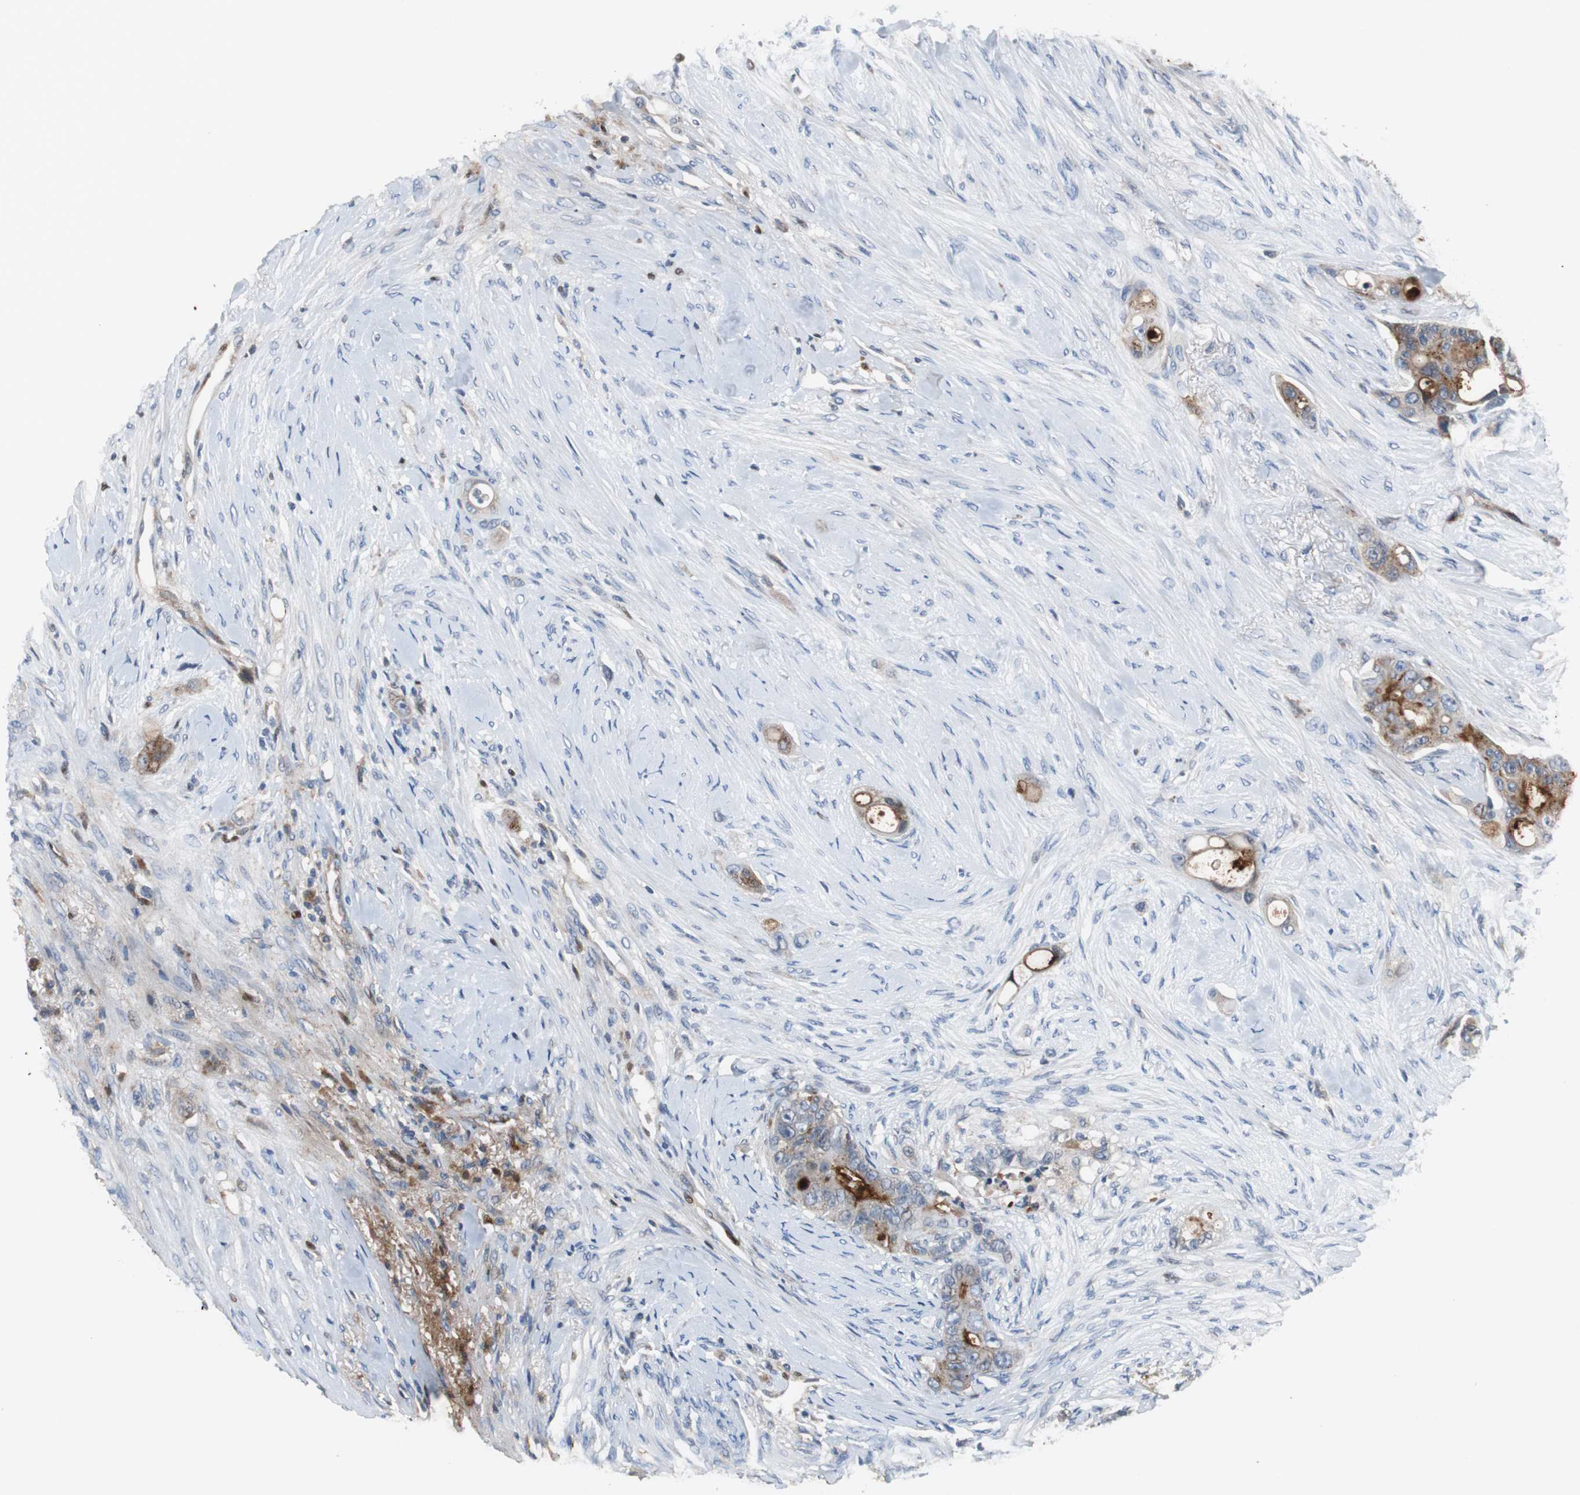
{"staining": {"intensity": "moderate", "quantity": ">75%", "location": "cytoplasmic/membranous"}, "tissue": "colorectal cancer", "cell_type": "Tumor cells", "image_type": "cancer", "snomed": [{"axis": "morphology", "description": "Adenocarcinoma, NOS"}, {"axis": "topography", "description": "Colon"}], "caption": "Immunohistochemical staining of human colorectal cancer demonstrates medium levels of moderate cytoplasmic/membranous protein positivity in about >75% of tumor cells.", "gene": "SORT1", "patient": {"sex": "female", "age": 57}}